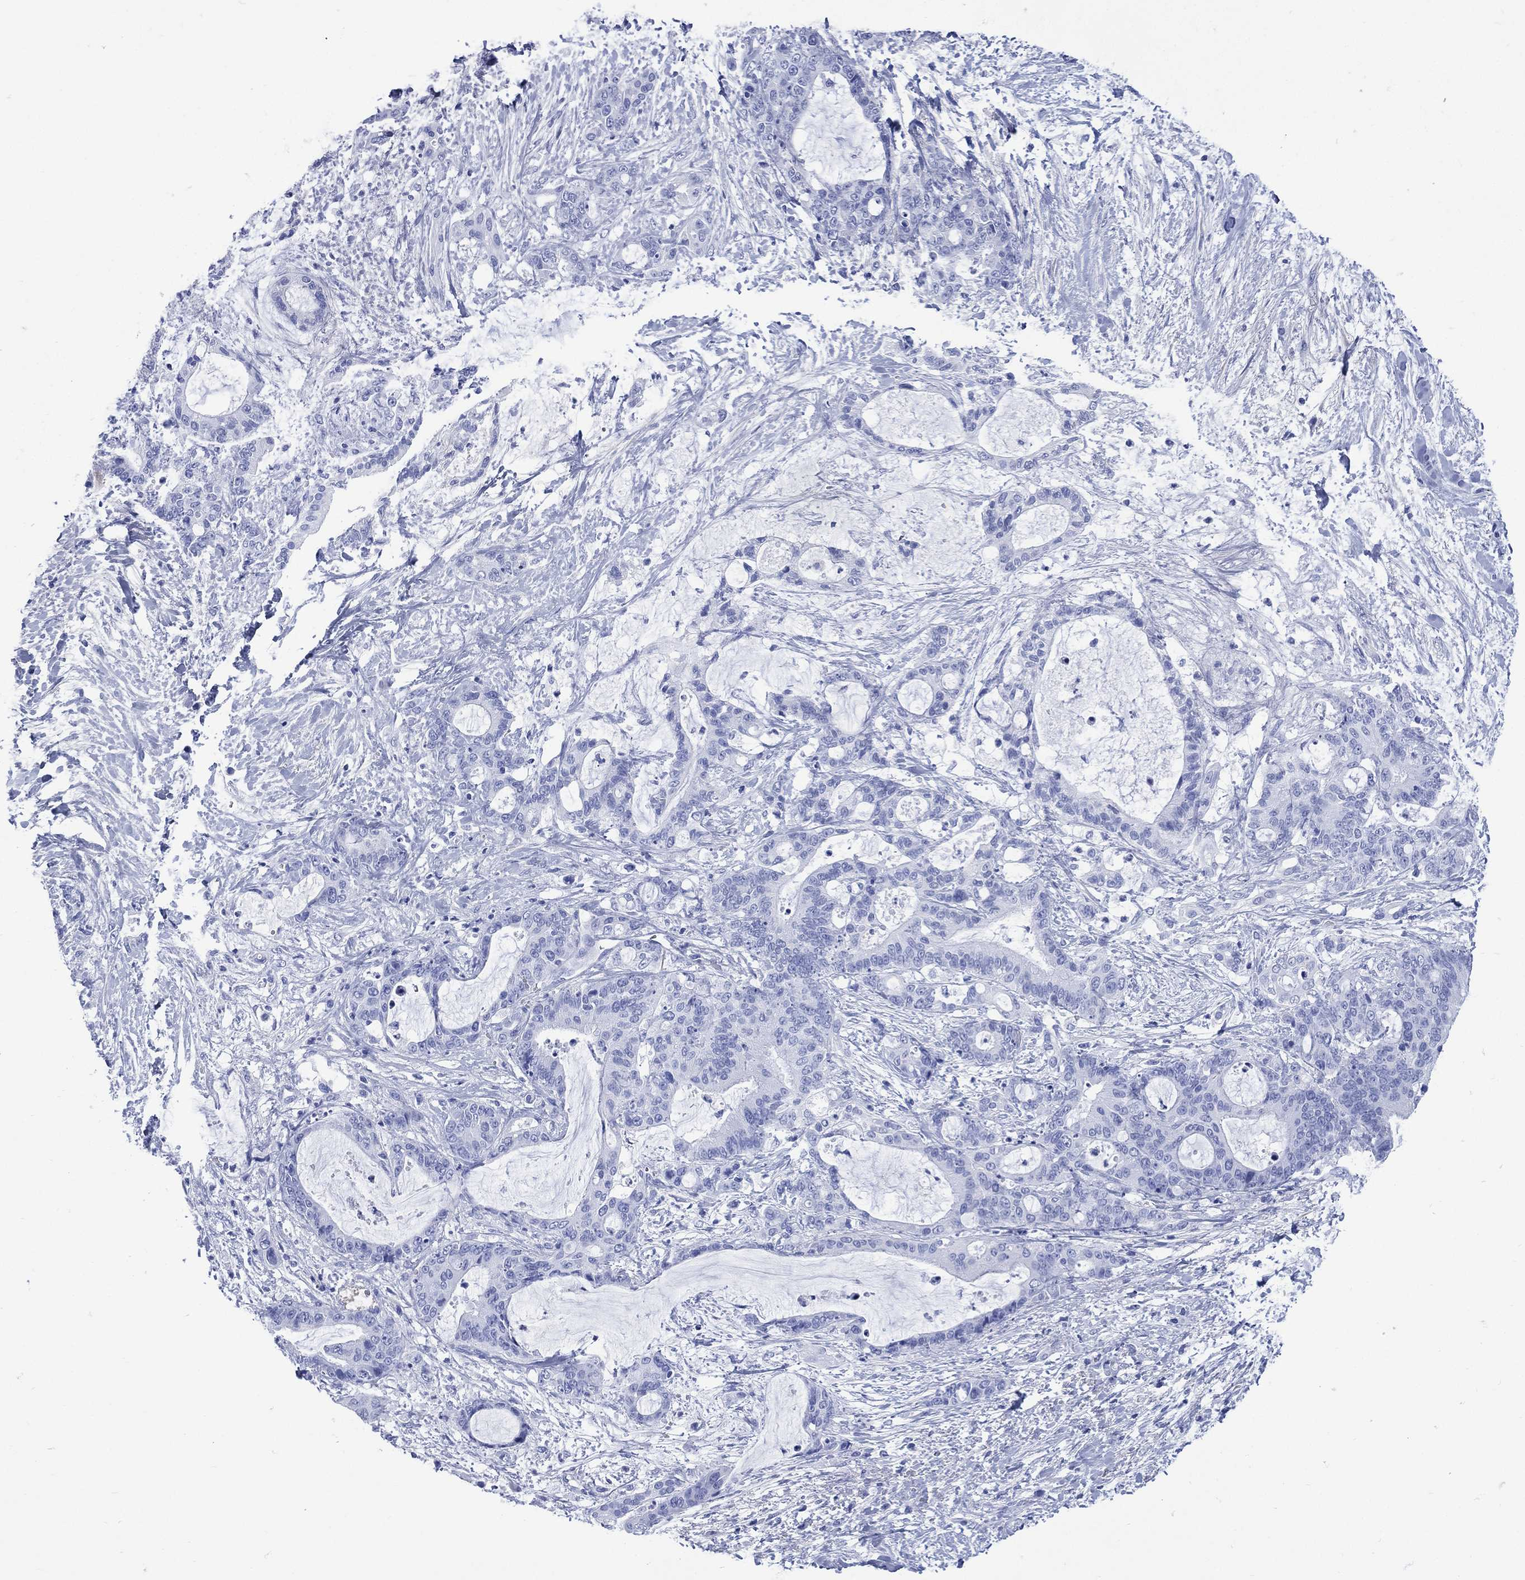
{"staining": {"intensity": "negative", "quantity": "none", "location": "none"}, "tissue": "liver cancer", "cell_type": "Tumor cells", "image_type": "cancer", "snomed": [{"axis": "morphology", "description": "Cholangiocarcinoma"}, {"axis": "topography", "description": "Liver"}], "caption": "Tumor cells are negative for brown protein staining in liver cancer.", "gene": "SHCBP1L", "patient": {"sex": "female", "age": 73}}